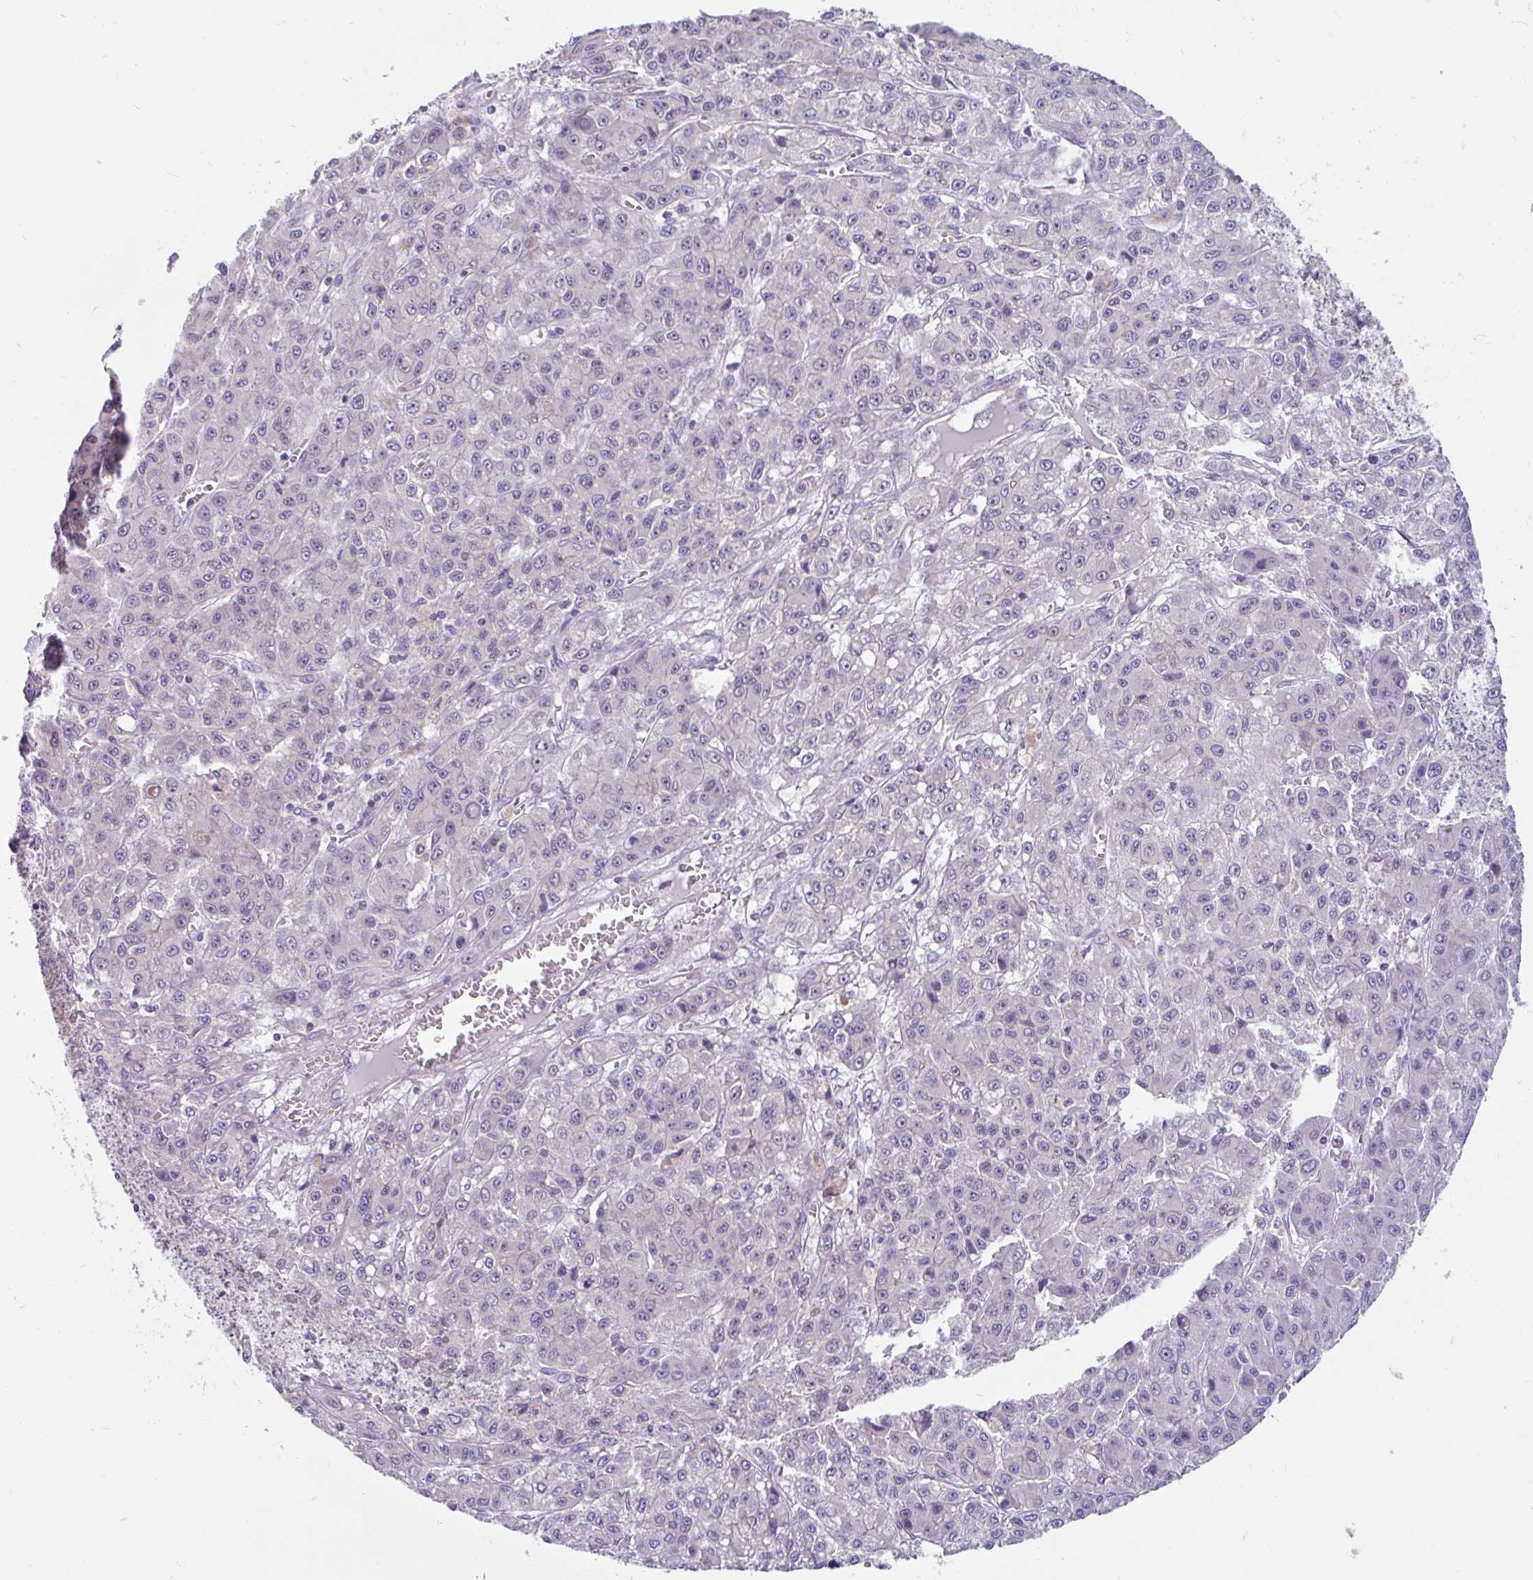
{"staining": {"intensity": "negative", "quantity": "none", "location": "none"}, "tissue": "liver cancer", "cell_type": "Tumor cells", "image_type": "cancer", "snomed": [{"axis": "morphology", "description": "Carcinoma, Hepatocellular, NOS"}, {"axis": "topography", "description": "Liver"}], "caption": "DAB (3,3'-diaminobenzidine) immunohistochemical staining of human liver cancer reveals no significant staining in tumor cells.", "gene": "LRRC26", "patient": {"sex": "male", "age": 70}}